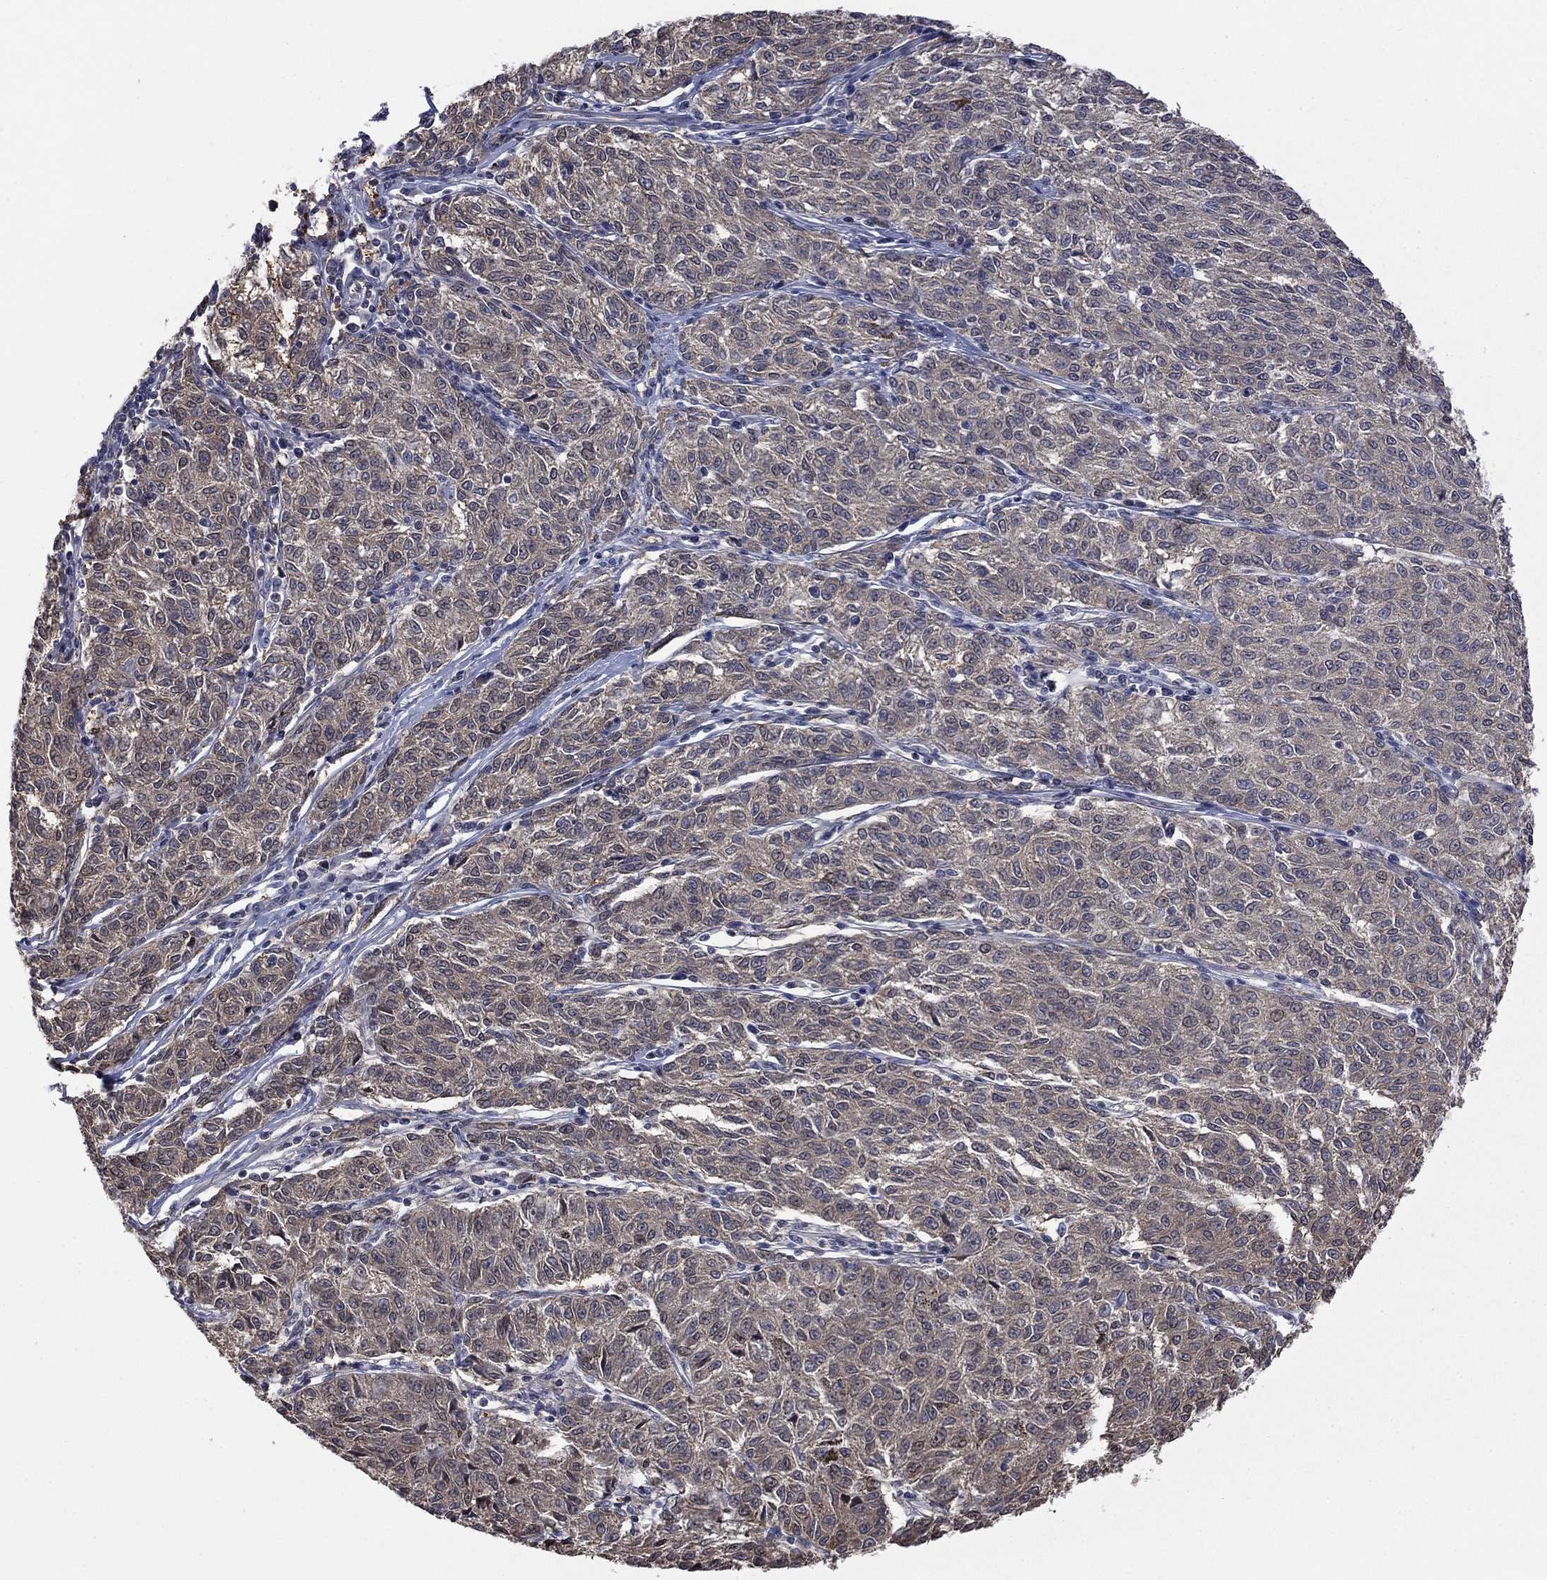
{"staining": {"intensity": "weak", "quantity": "25%-75%", "location": "cytoplasmic/membranous"}, "tissue": "melanoma", "cell_type": "Tumor cells", "image_type": "cancer", "snomed": [{"axis": "morphology", "description": "Malignant melanoma, NOS"}, {"axis": "topography", "description": "Skin"}], "caption": "Brown immunohistochemical staining in human malignant melanoma displays weak cytoplasmic/membranous staining in about 25%-75% of tumor cells. The protein of interest is stained brown, and the nuclei are stained in blue (DAB IHC with brightfield microscopy, high magnification).", "gene": "PDZD2", "patient": {"sex": "female", "age": 72}}